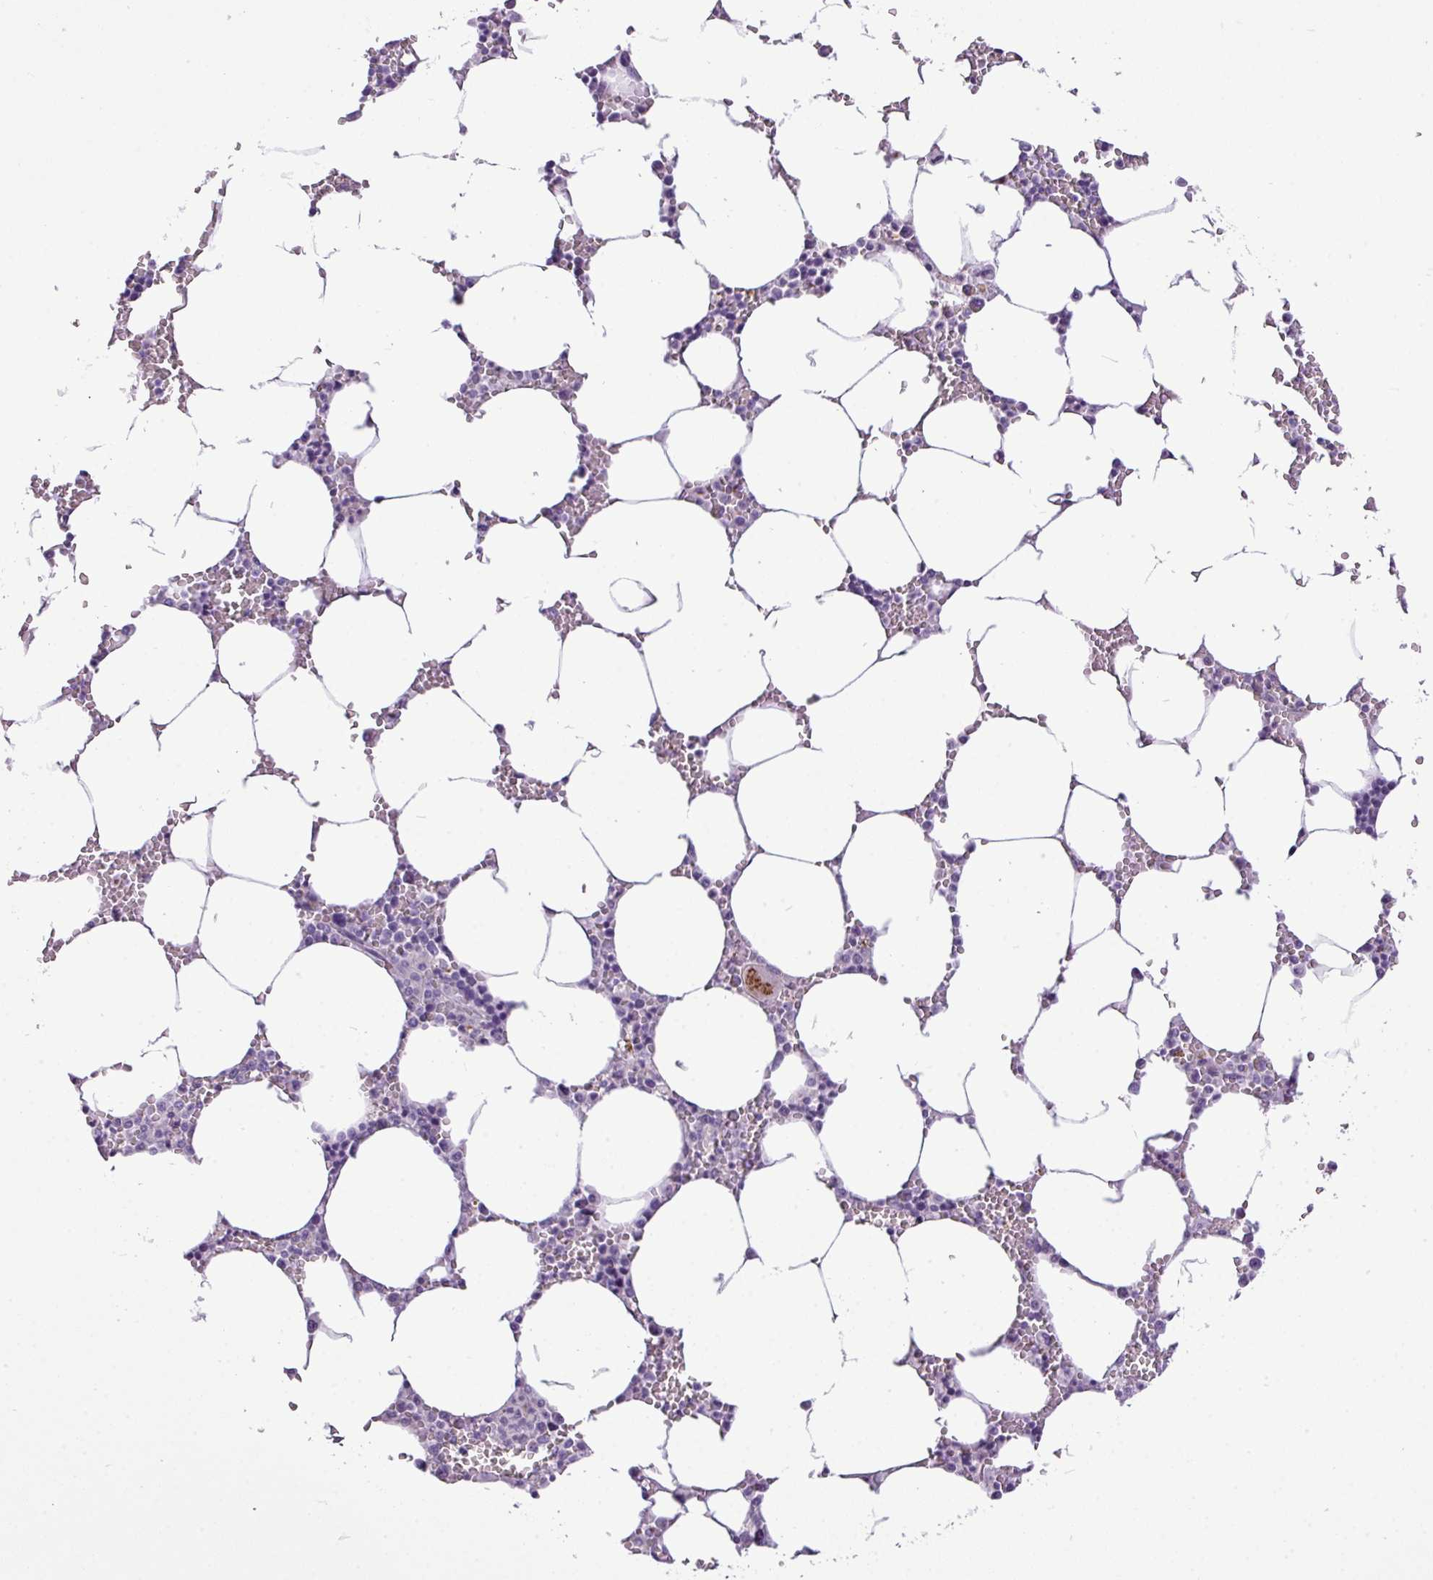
{"staining": {"intensity": "moderate", "quantity": "<25%", "location": "cytoplasmic/membranous"}, "tissue": "bone marrow", "cell_type": "Hematopoietic cells", "image_type": "normal", "snomed": [{"axis": "morphology", "description": "Normal tissue, NOS"}, {"axis": "topography", "description": "Bone marrow"}], "caption": "Hematopoietic cells show low levels of moderate cytoplasmic/membranous expression in about <25% of cells in unremarkable human bone marrow.", "gene": "FAM43A", "patient": {"sex": "male", "age": 70}}